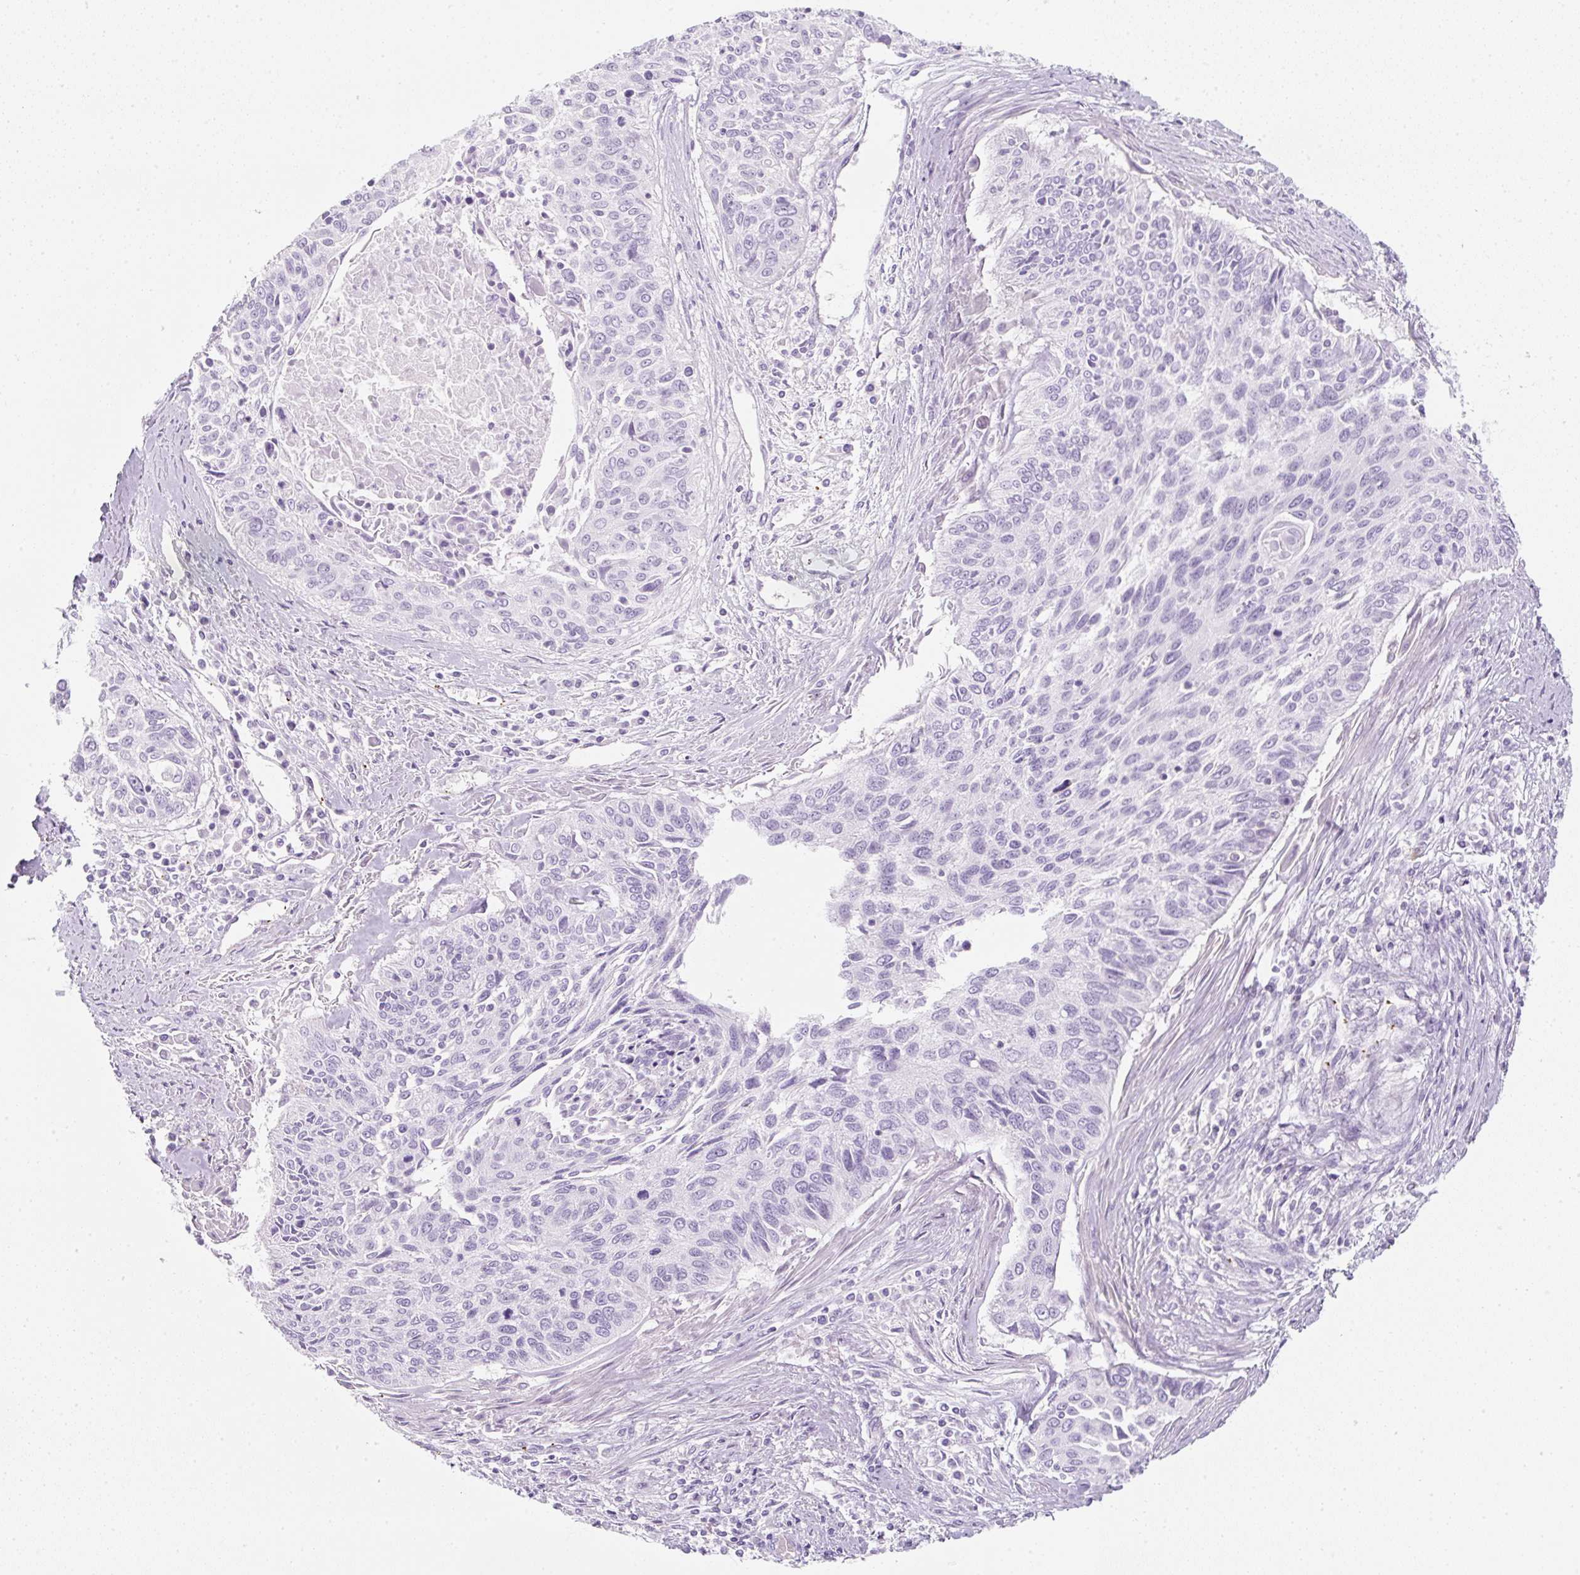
{"staining": {"intensity": "negative", "quantity": "none", "location": "none"}, "tissue": "cervical cancer", "cell_type": "Tumor cells", "image_type": "cancer", "snomed": [{"axis": "morphology", "description": "Squamous cell carcinoma, NOS"}, {"axis": "topography", "description": "Cervix"}], "caption": "The image reveals no staining of tumor cells in cervical cancer (squamous cell carcinoma).", "gene": "PF4V1", "patient": {"sex": "female", "age": 55}}